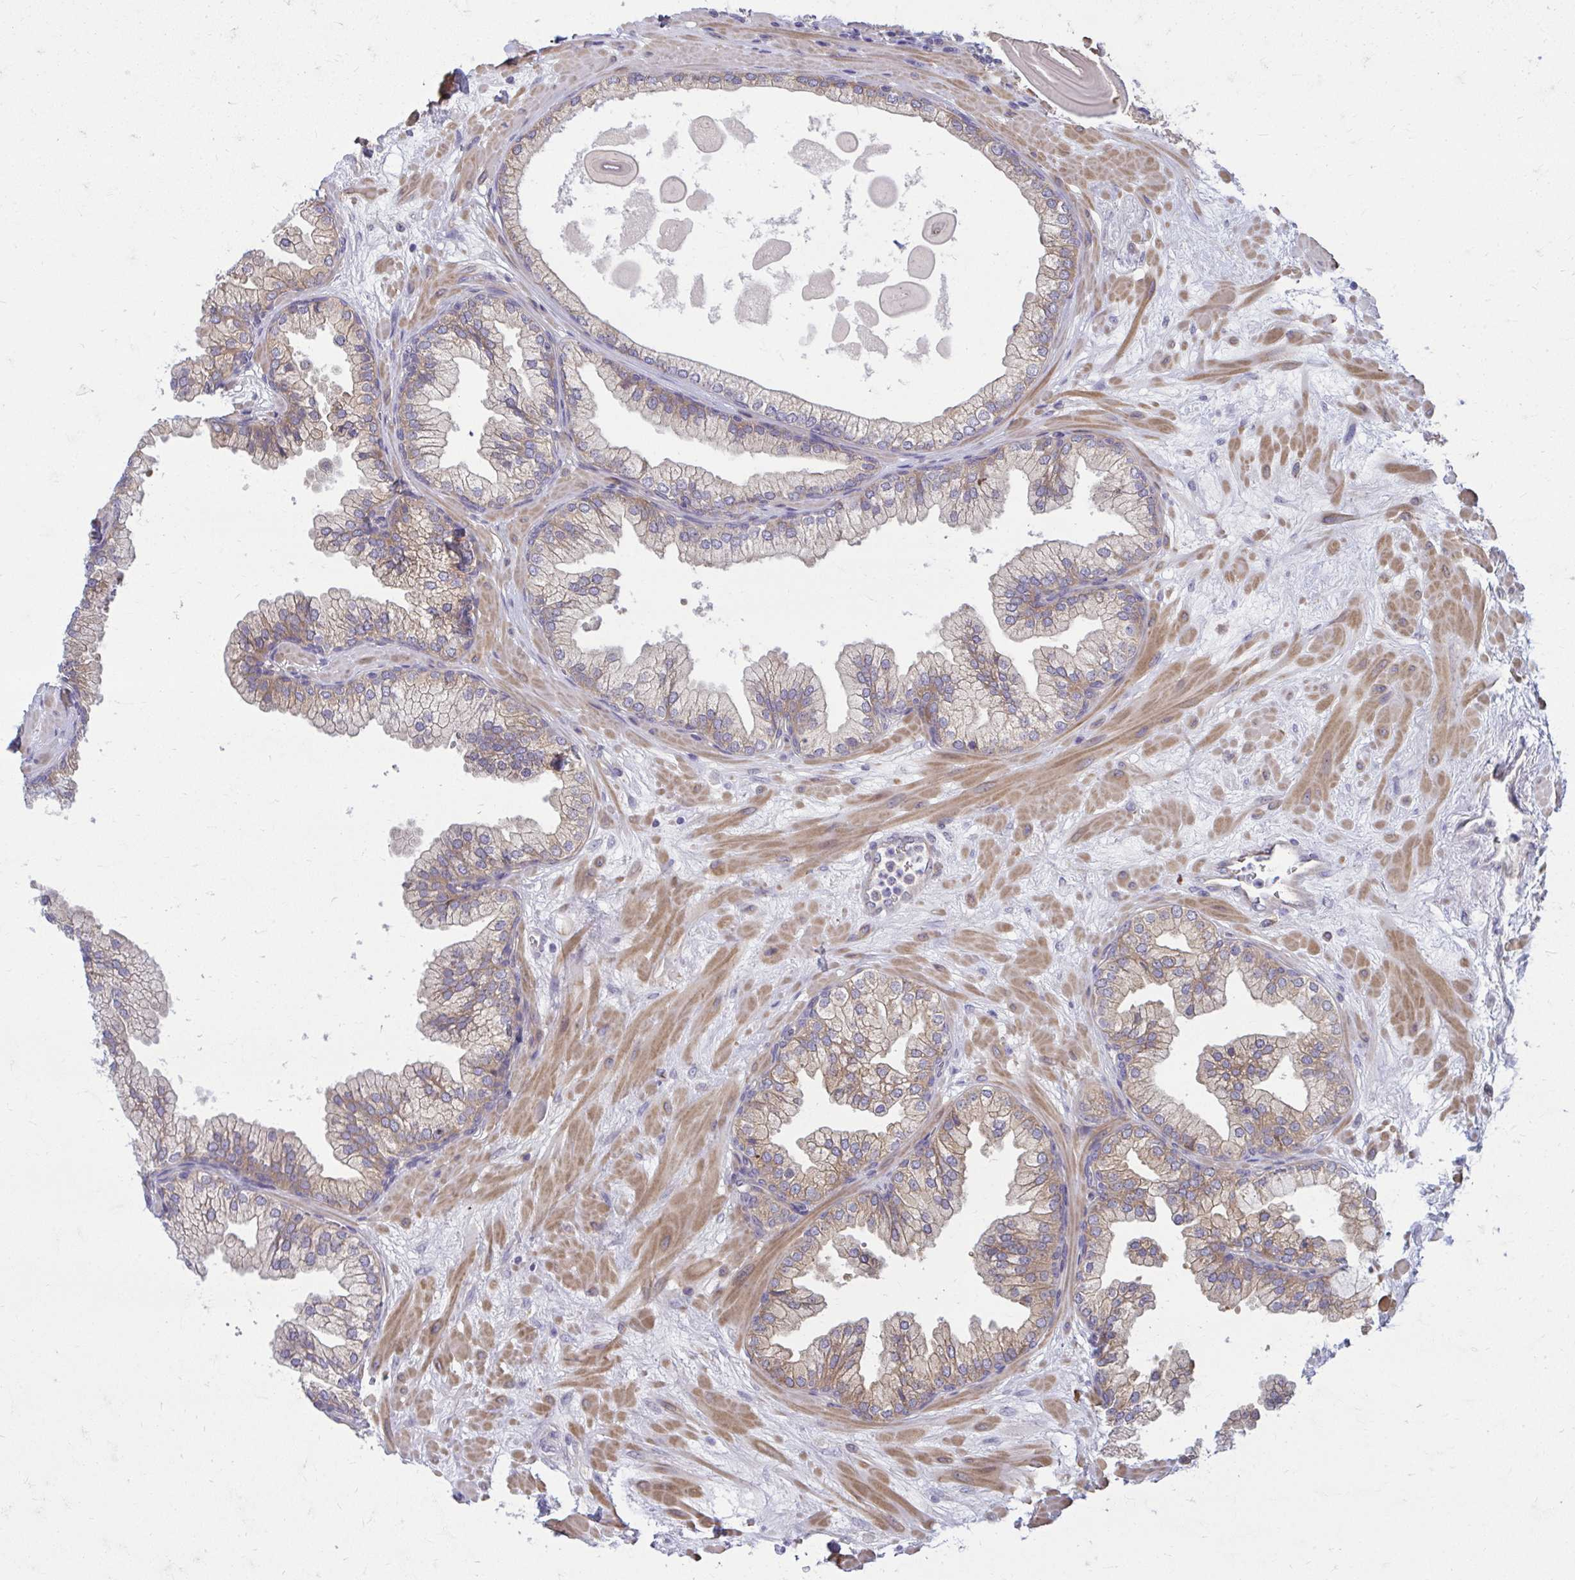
{"staining": {"intensity": "weak", "quantity": ">75%", "location": "cytoplasmic/membranous"}, "tissue": "prostate", "cell_type": "Glandular cells", "image_type": "normal", "snomed": [{"axis": "morphology", "description": "Normal tissue, NOS"}, {"axis": "topography", "description": "Prostate"}, {"axis": "topography", "description": "Peripheral nerve tissue"}], "caption": "This is a photomicrograph of IHC staining of normal prostate, which shows weak expression in the cytoplasmic/membranous of glandular cells.", "gene": "CEMP1", "patient": {"sex": "male", "age": 61}}